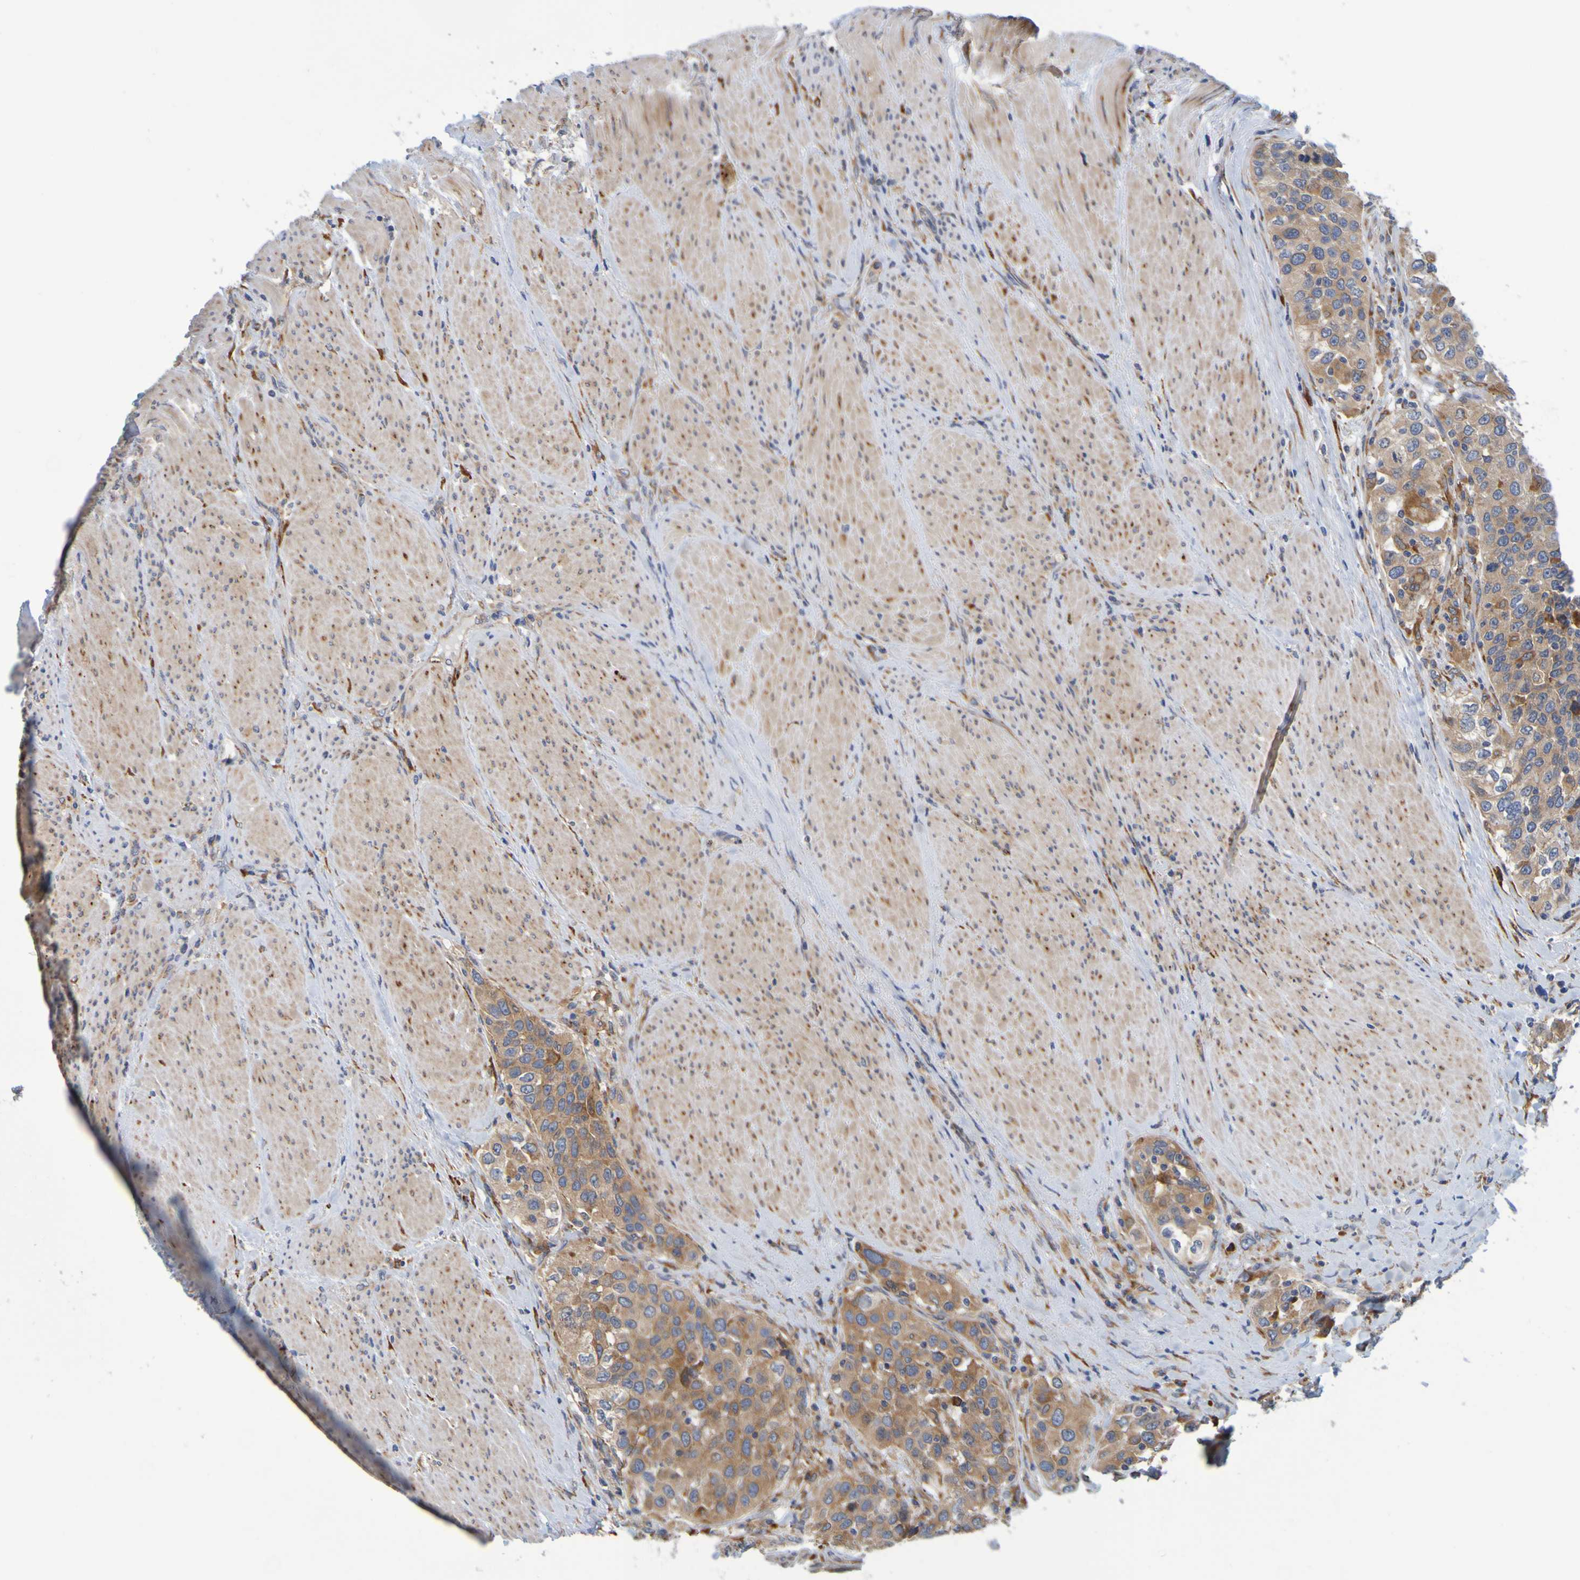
{"staining": {"intensity": "moderate", "quantity": ">75%", "location": "cytoplasmic/membranous"}, "tissue": "urothelial cancer", "cell_type": "Tumor cells", "image_type": "cancer", "snomed": [{"axis": "morphology", "description": "Urothelial carcinoma, High grade"}, {"axis": "topography", "description": "Urinary bladder"}], "caption": "Immunohistochemical staining of human urothelial carcinoma (high-grade) reveals moderate cytoplasmic/membranous protein expression in about >75% of tumor cells. (brown staining indicates protein expression, while blue staining denotes nuclei).", "gene": "SIL1", "patient": {"sex": "female", "age": 80}}